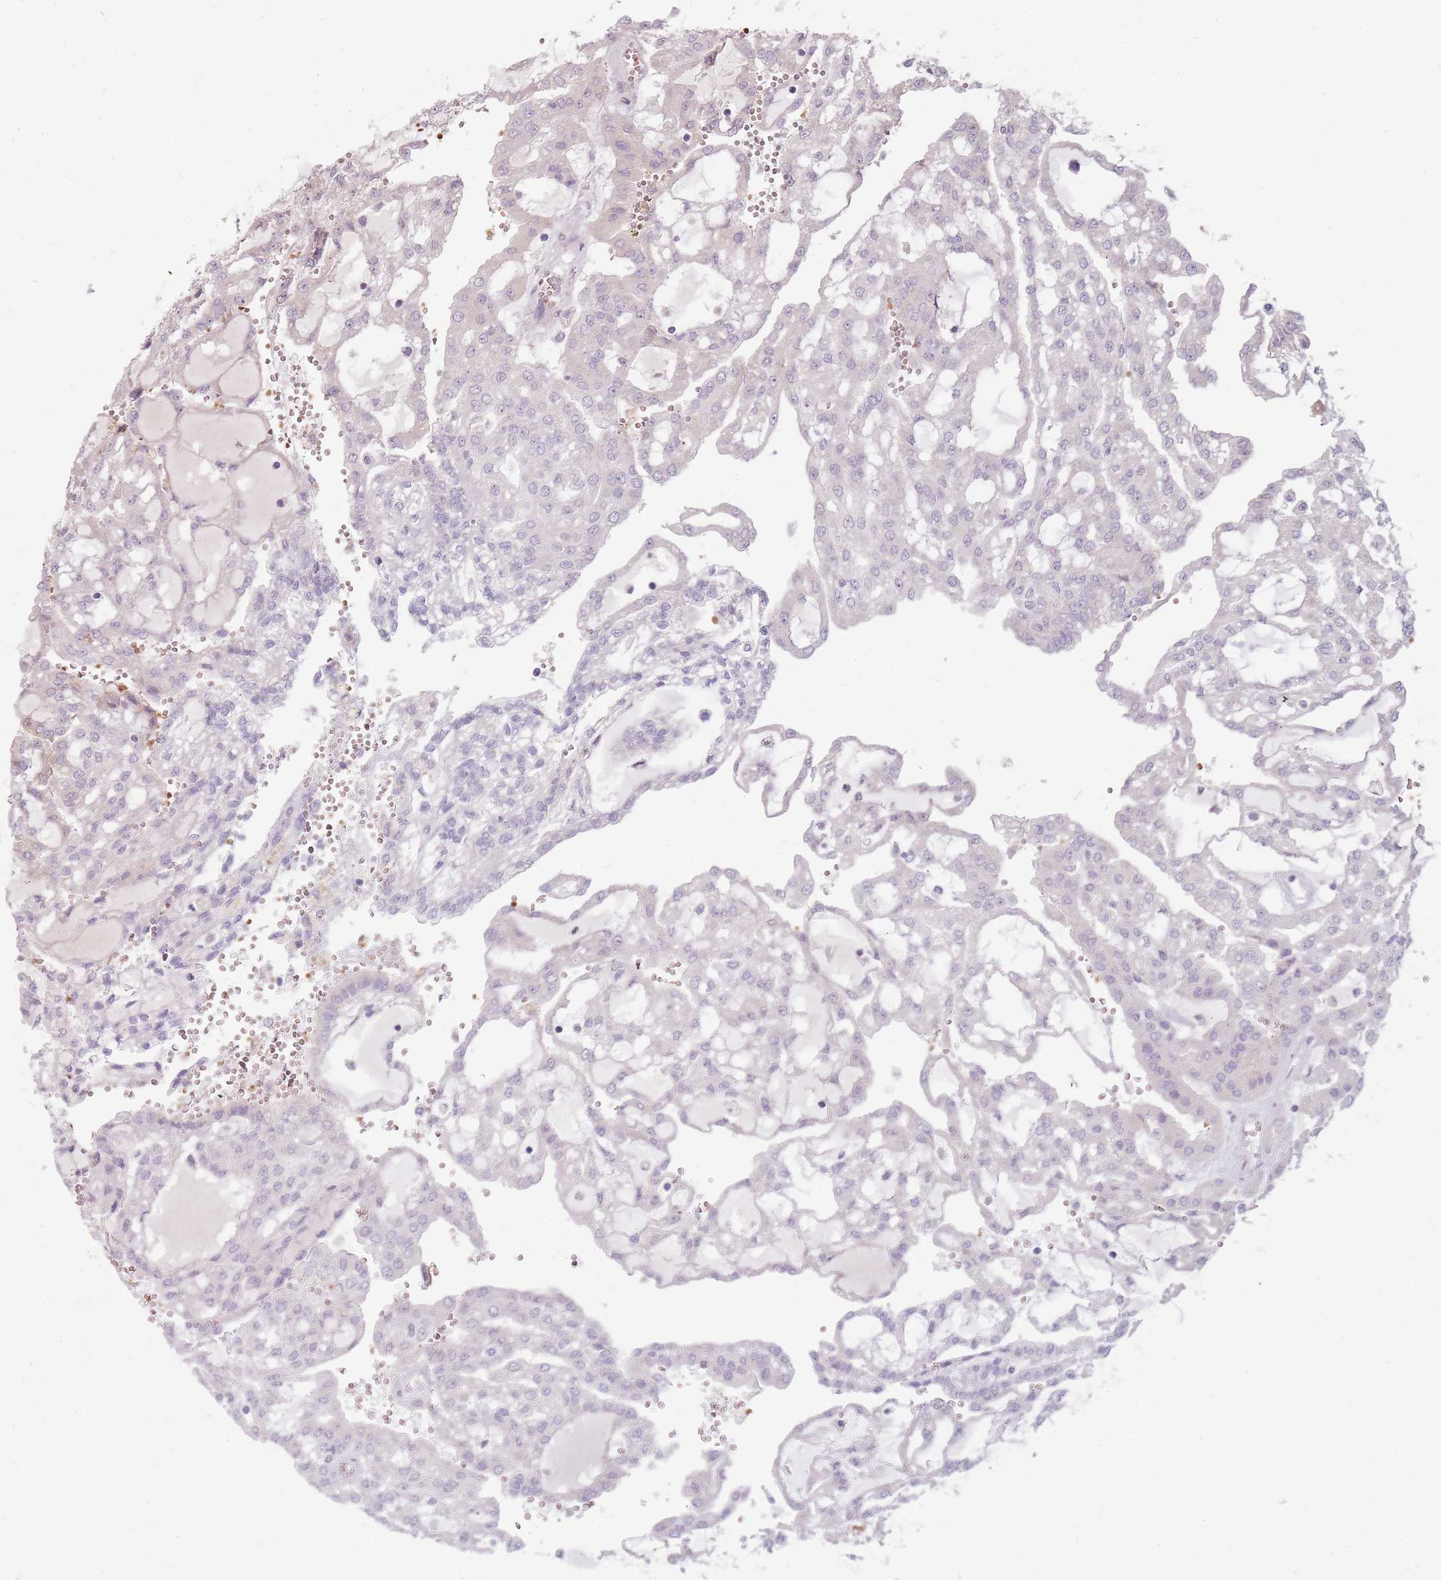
{"staining": {"intensity": "negative", "quantity": "none", "location": "none"}, "tissue": "renal cancer", "cell_type": "Tumor cells", "image_type": "cancer", "snomed": [{"axis": "morphology", "description": "Adenocarcinoma, NOS"}, {"axis": "topography", "description": "Kidney"}], "caption": "There is no significant positivity in tumor cells of renal cancer.", "gene": "HSPA14", "patient": {"sex": "male", "age": 63}}